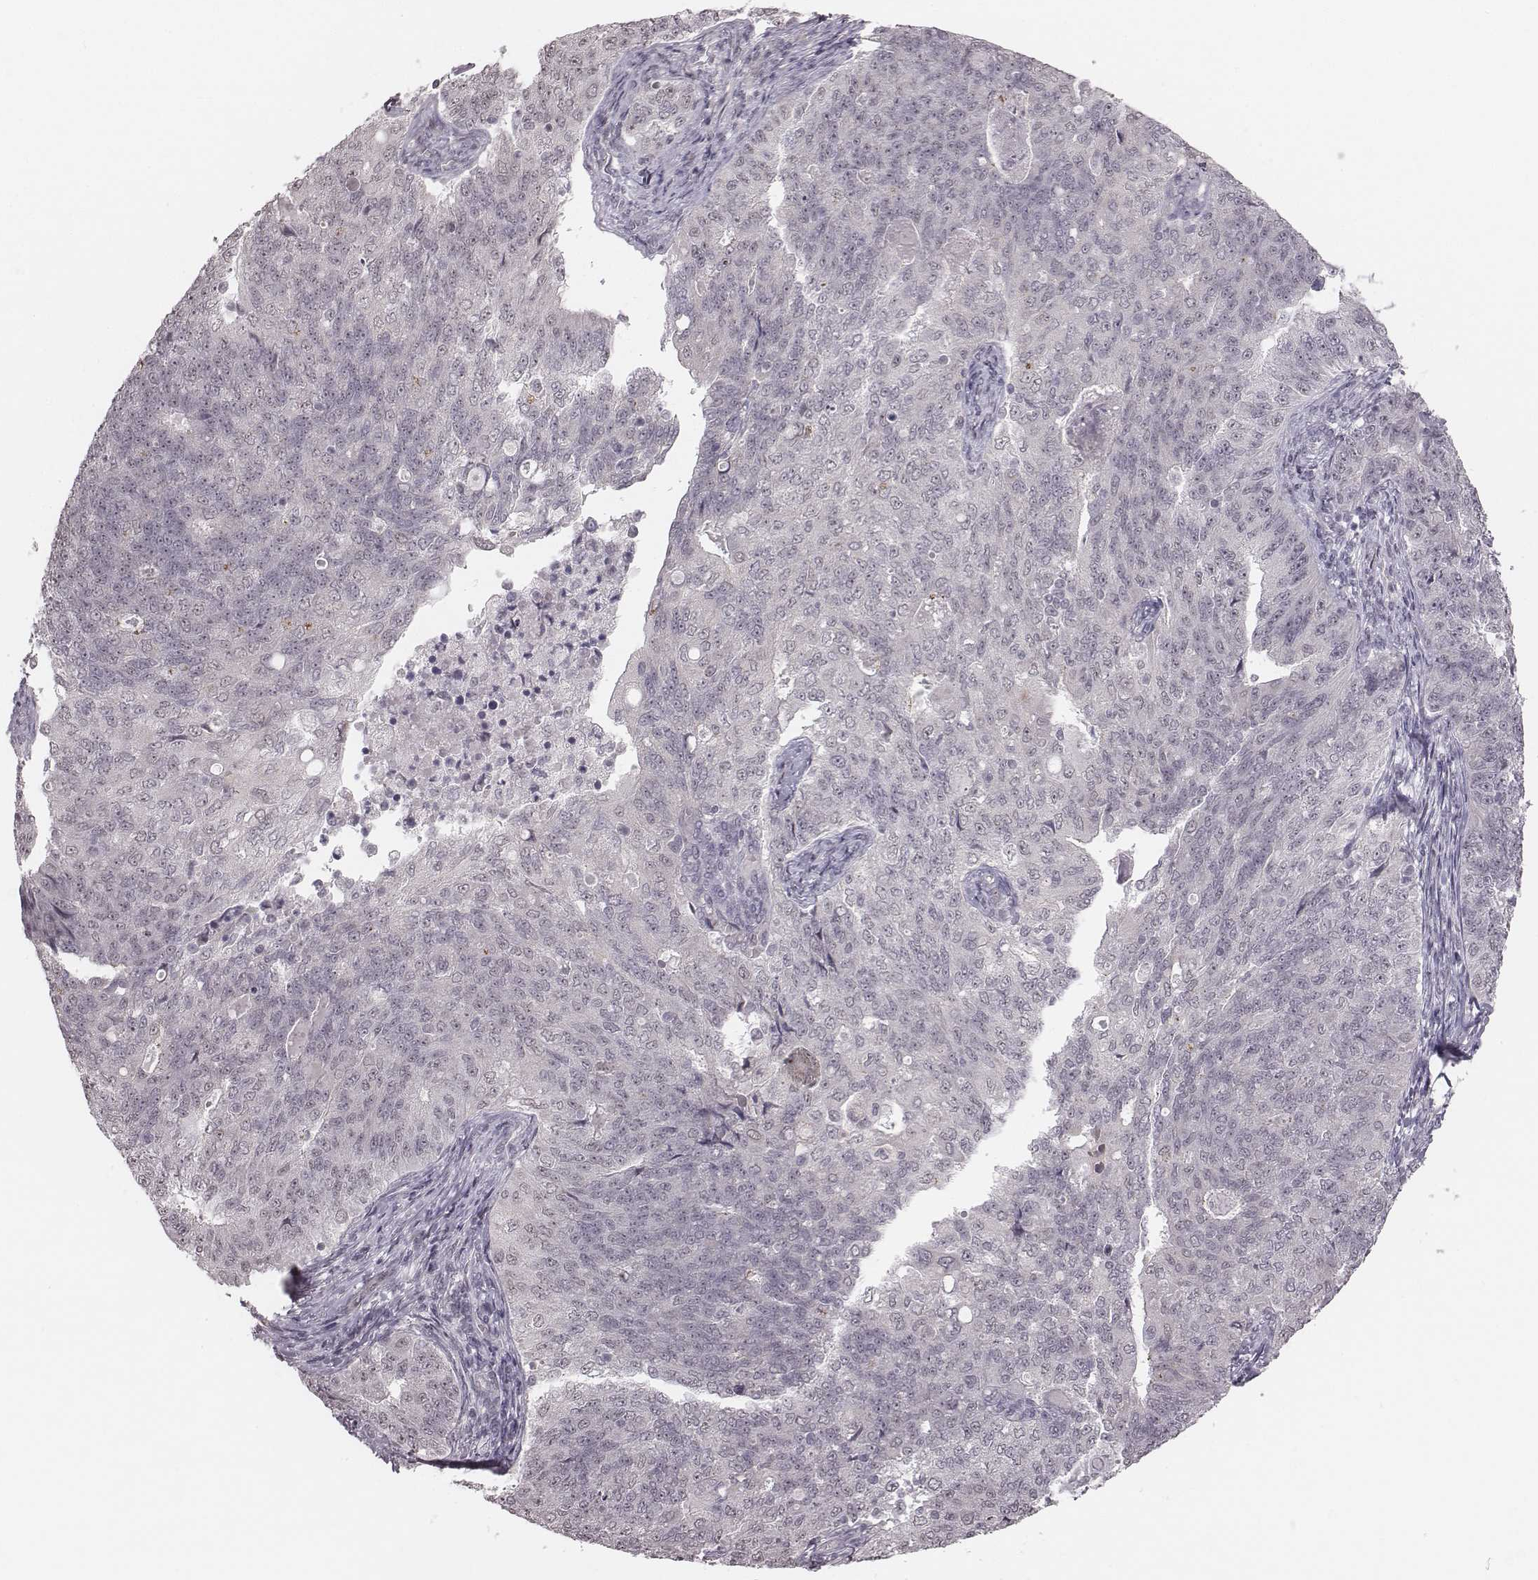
{"staining": {"intensity": "negative", "quantity": "none", "location": "none"}, "tissue": "endometrial cancer", "cell_type": "Tumor cells", "image_type": "cancer", "snomed": [{"axis": "morphology", "description": "Adenocarcinoma, NOS"}, {"axis": "topography", "description": "Endometrium"}], "caption": "High power microscopy micrograph of an immunohistochemistry (IHC) photomicrograph of endometrial cancer (adenocarcinoma), revealing no significant positivity in tumor cells.", "gene": "RPGRIP1", "patient": {"sex": "female", "age": 43}}